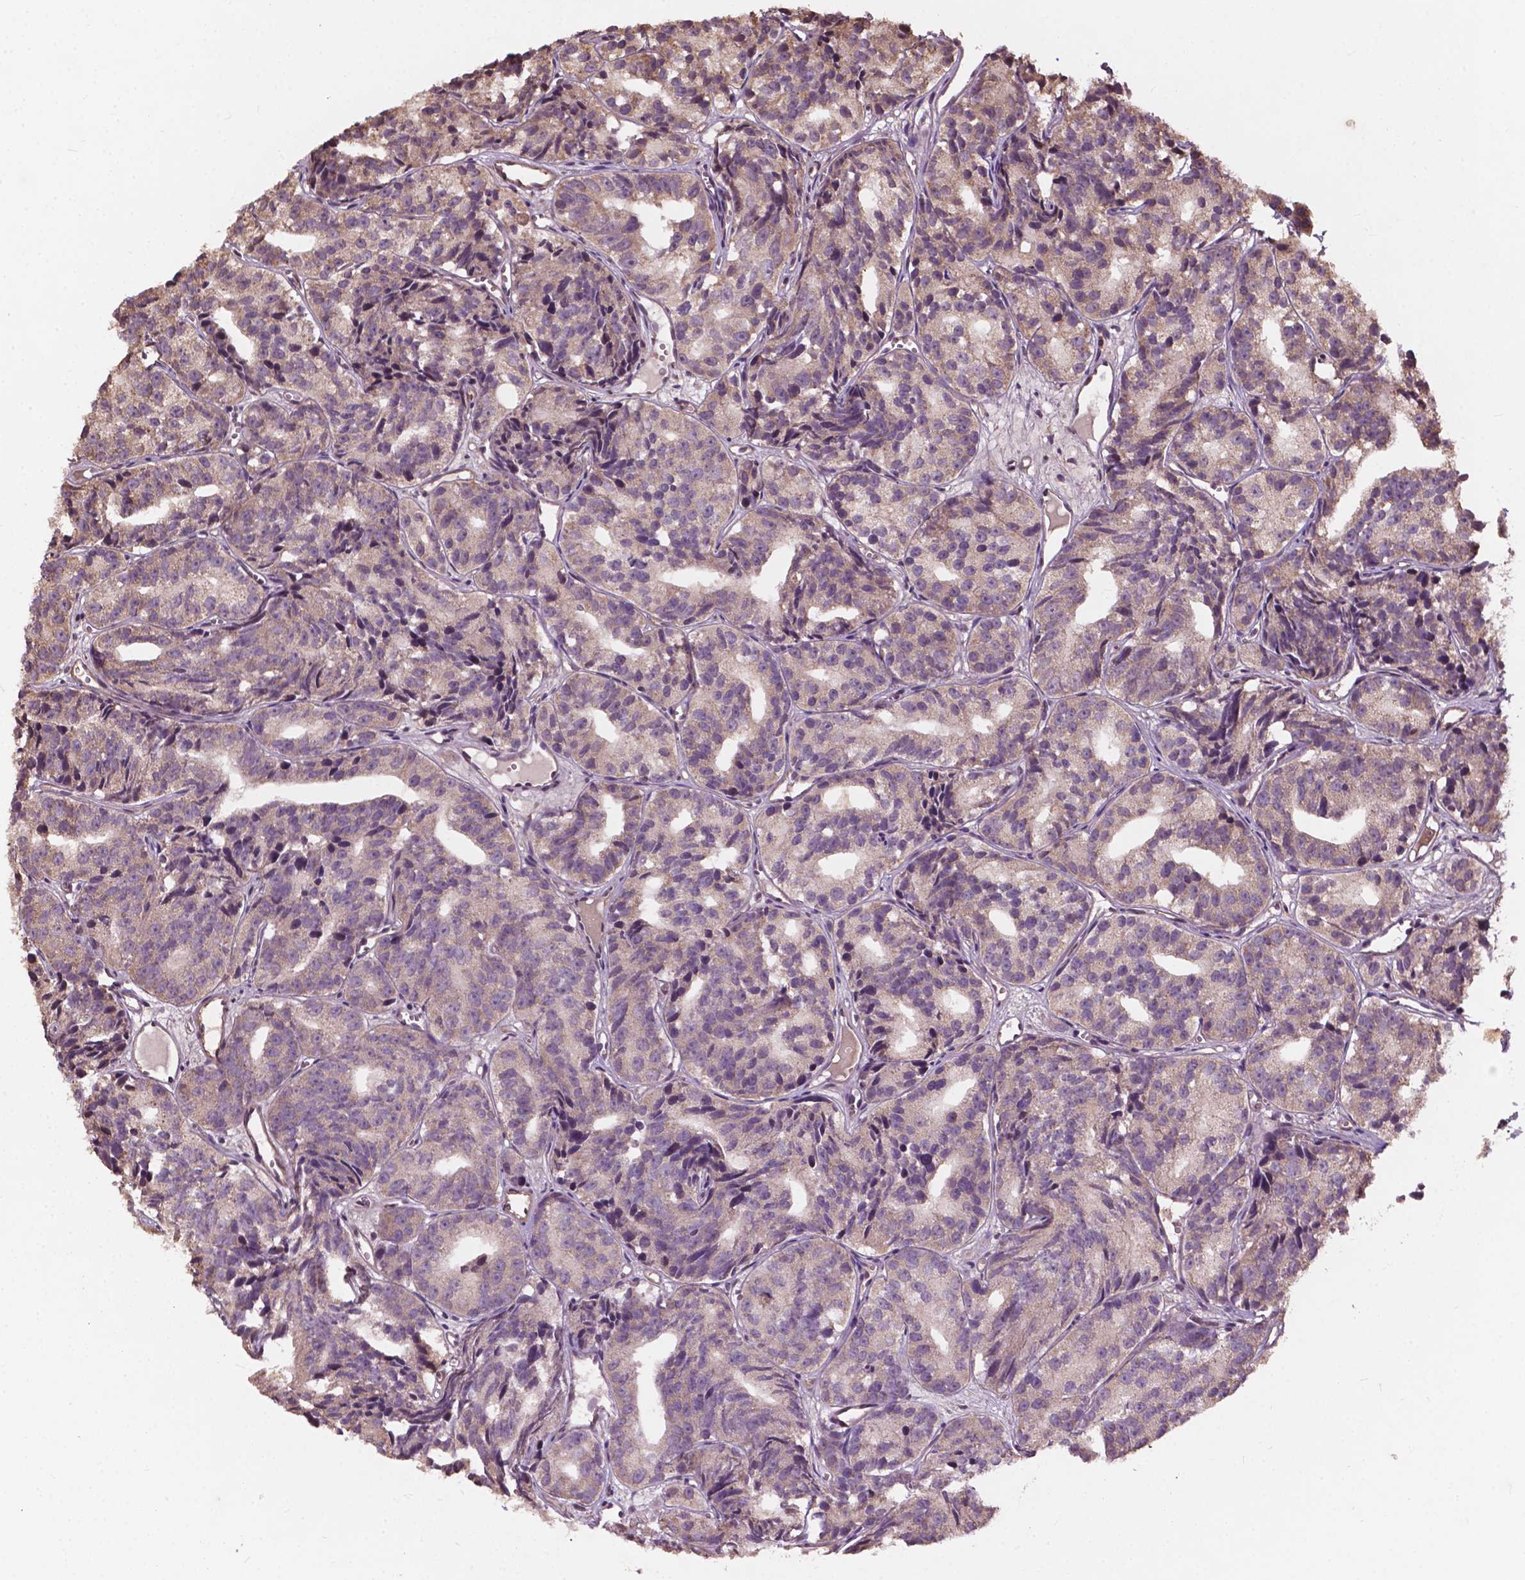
{"staining": {"intensity": "weak", "quantity": "25%-75%", "location": "cytoplasmic/membranous"}, "tissue": "prostate cancer", "cell_type": "Tumor cells", "image_type": "cancer", "snomed": [{"axis": "morphology", "description": "Adenocarcinoma, High grade"}, {"axis": "topography", "description": "Prostate"}], "caption": "Human prostate cancer stained for a protein (brown) displays weak cytoplasmic/membranous positive expression in approximately 25%-75% of tumor cells.", "gene": "CDC42BPA", "patient": {"sex": "male", "age": 77}}